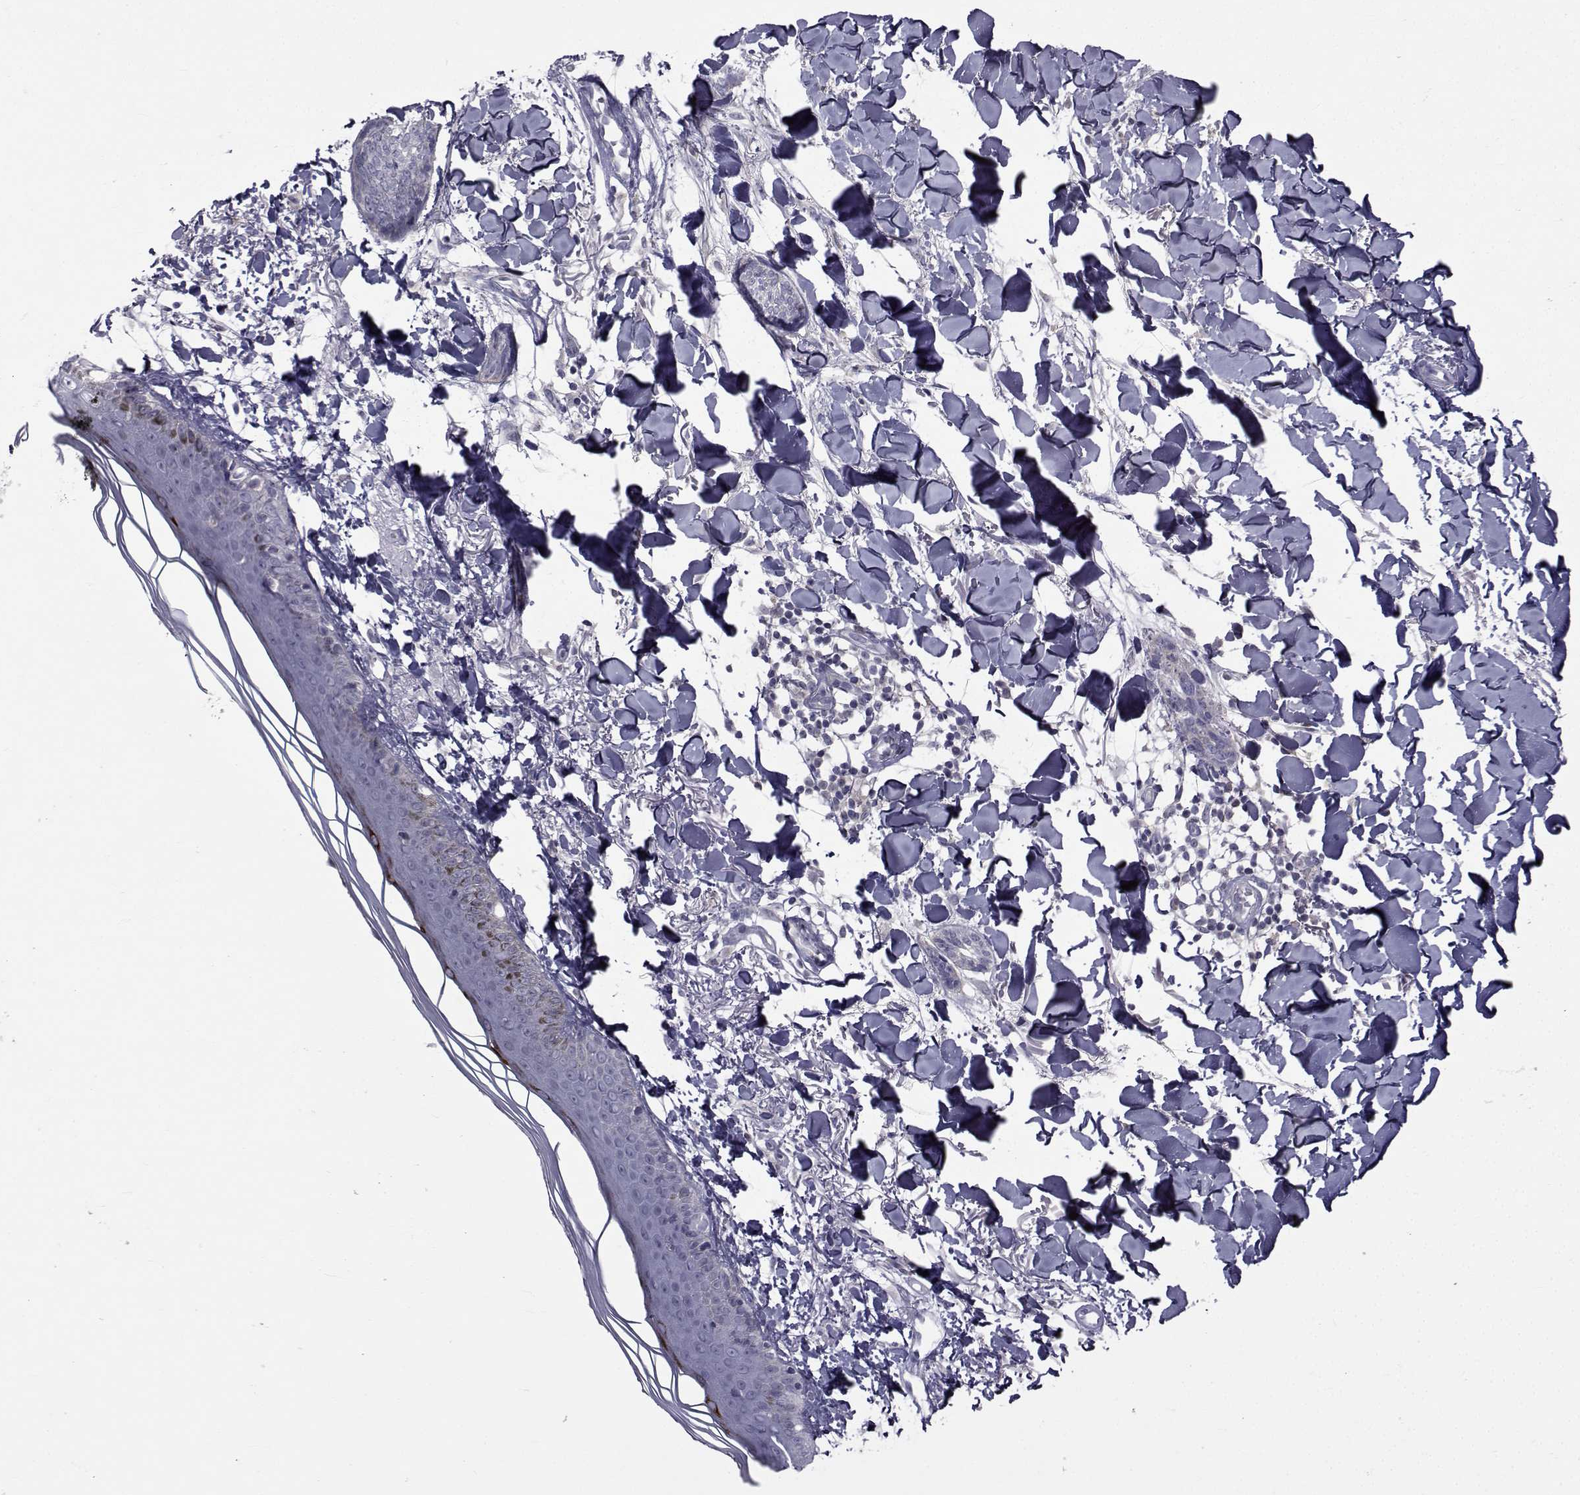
{"staining": {"intensity": "negative", "quantity": "none", "location": "none"}, "tissue": "skin cancer", "cell_type": "Tumor cells", "image_type": "cancer", "snomed": [{"axis": "morphology", "description": "Normal tissue, NOS"}, {"axis": "morphology", "description": "Basal cell carcinoma"}, {"axis": "topography", "description": "Skin"}], "caption": "Immunohistochemistry (IHC) of basal cell carcinoma (skin) exhibits no expression in tumor cells.", "gene": "SLC30A10", "patient": {"sex": "male", "age": 84}}